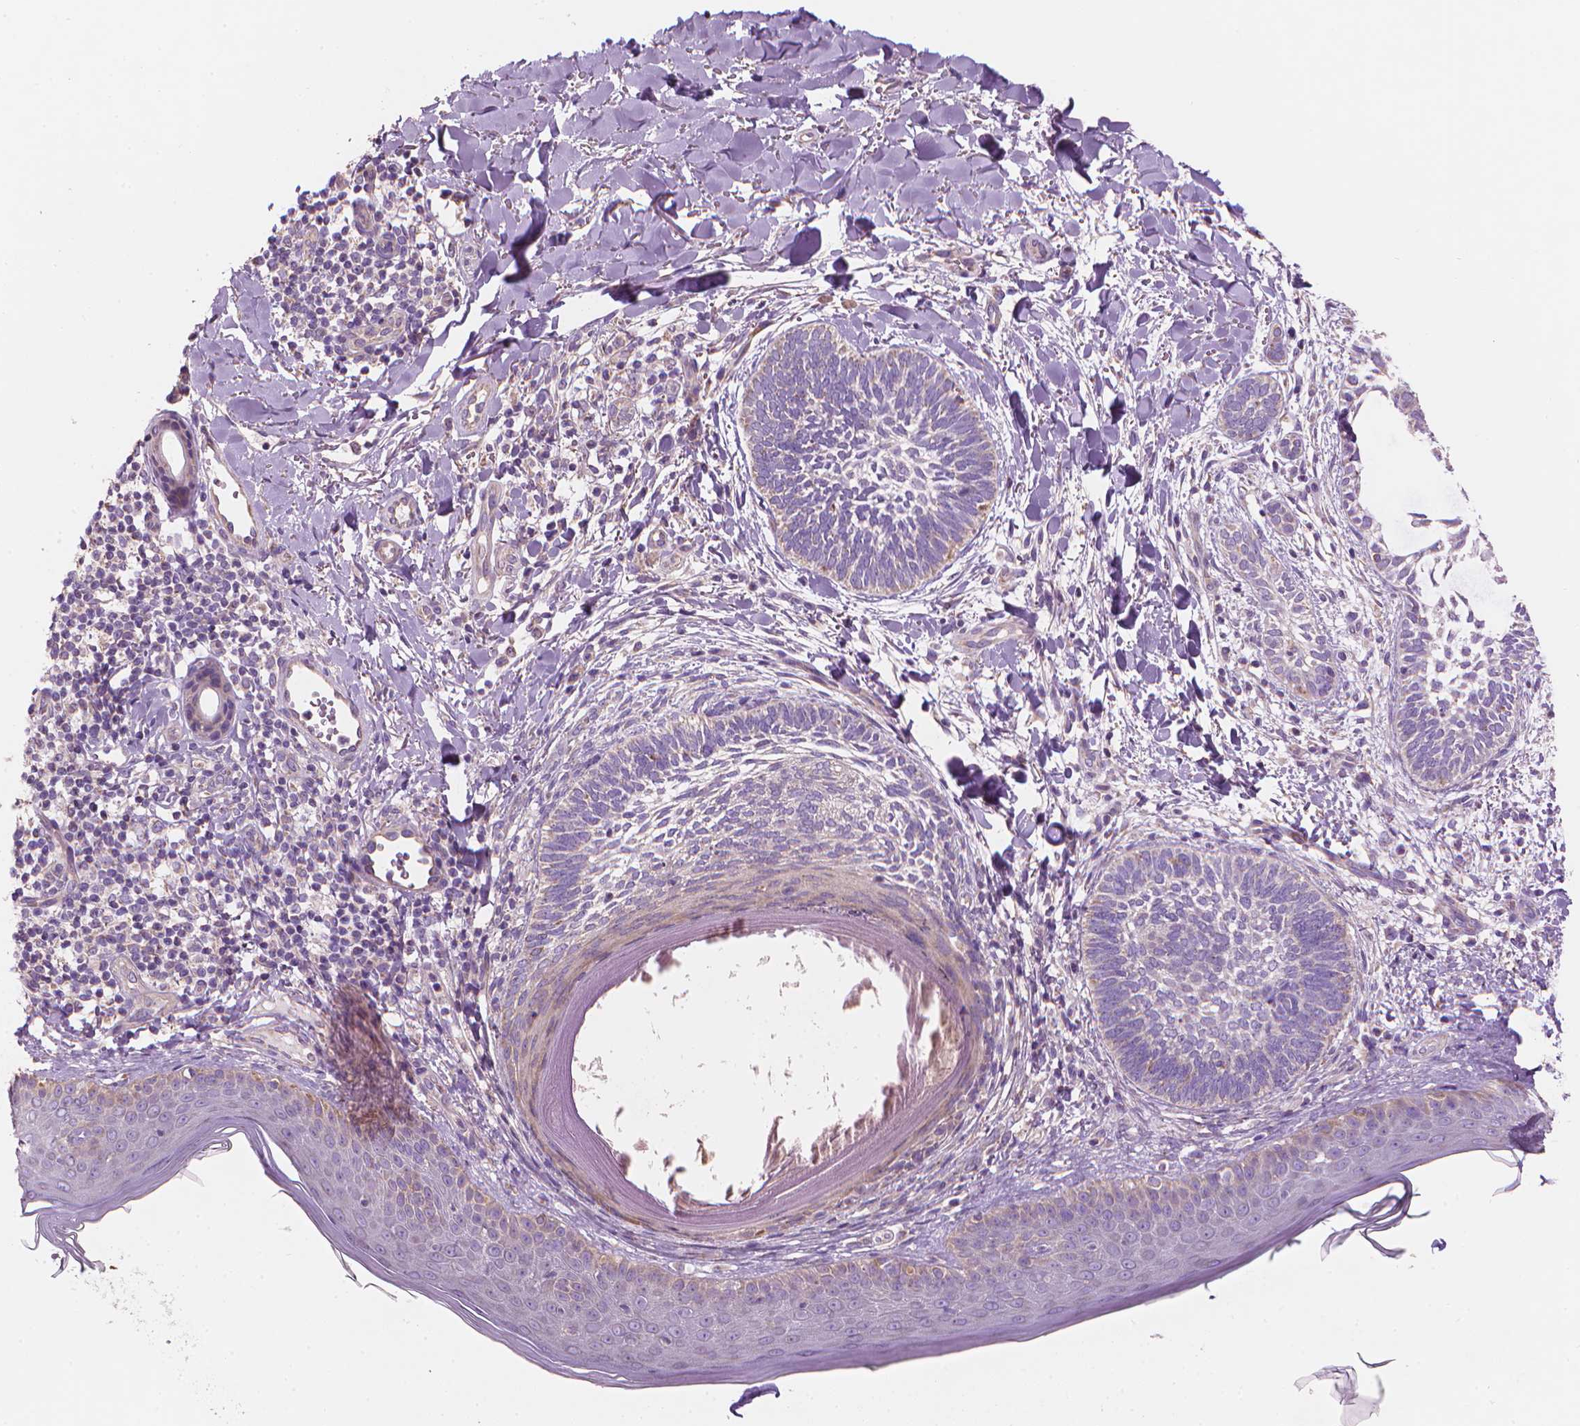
{"staining": {"intensity": "negative", "quantity": "none", "location": "none"}, "tissue": "skin cancer", "cell_type": "Tumor cells", "image_type": "cancer", "snomed": [{"axis": "morphology", "description": "Normal tissue, NOS"}, {"axis": "morphology", "description": "Basal cell carcinoma"}, {"axis": "topography", "description": "Skin"}], "caption": "DAB (3,3'-diaminobenzidine) immunohistochemical staining of skin cancer shows no significant staining in tumor cells. (Brightfield microscopy of DAB immunohistochemistry at high magnification).", "gene": "TTC29", "patient": {"sex": "male", "age": 46}}